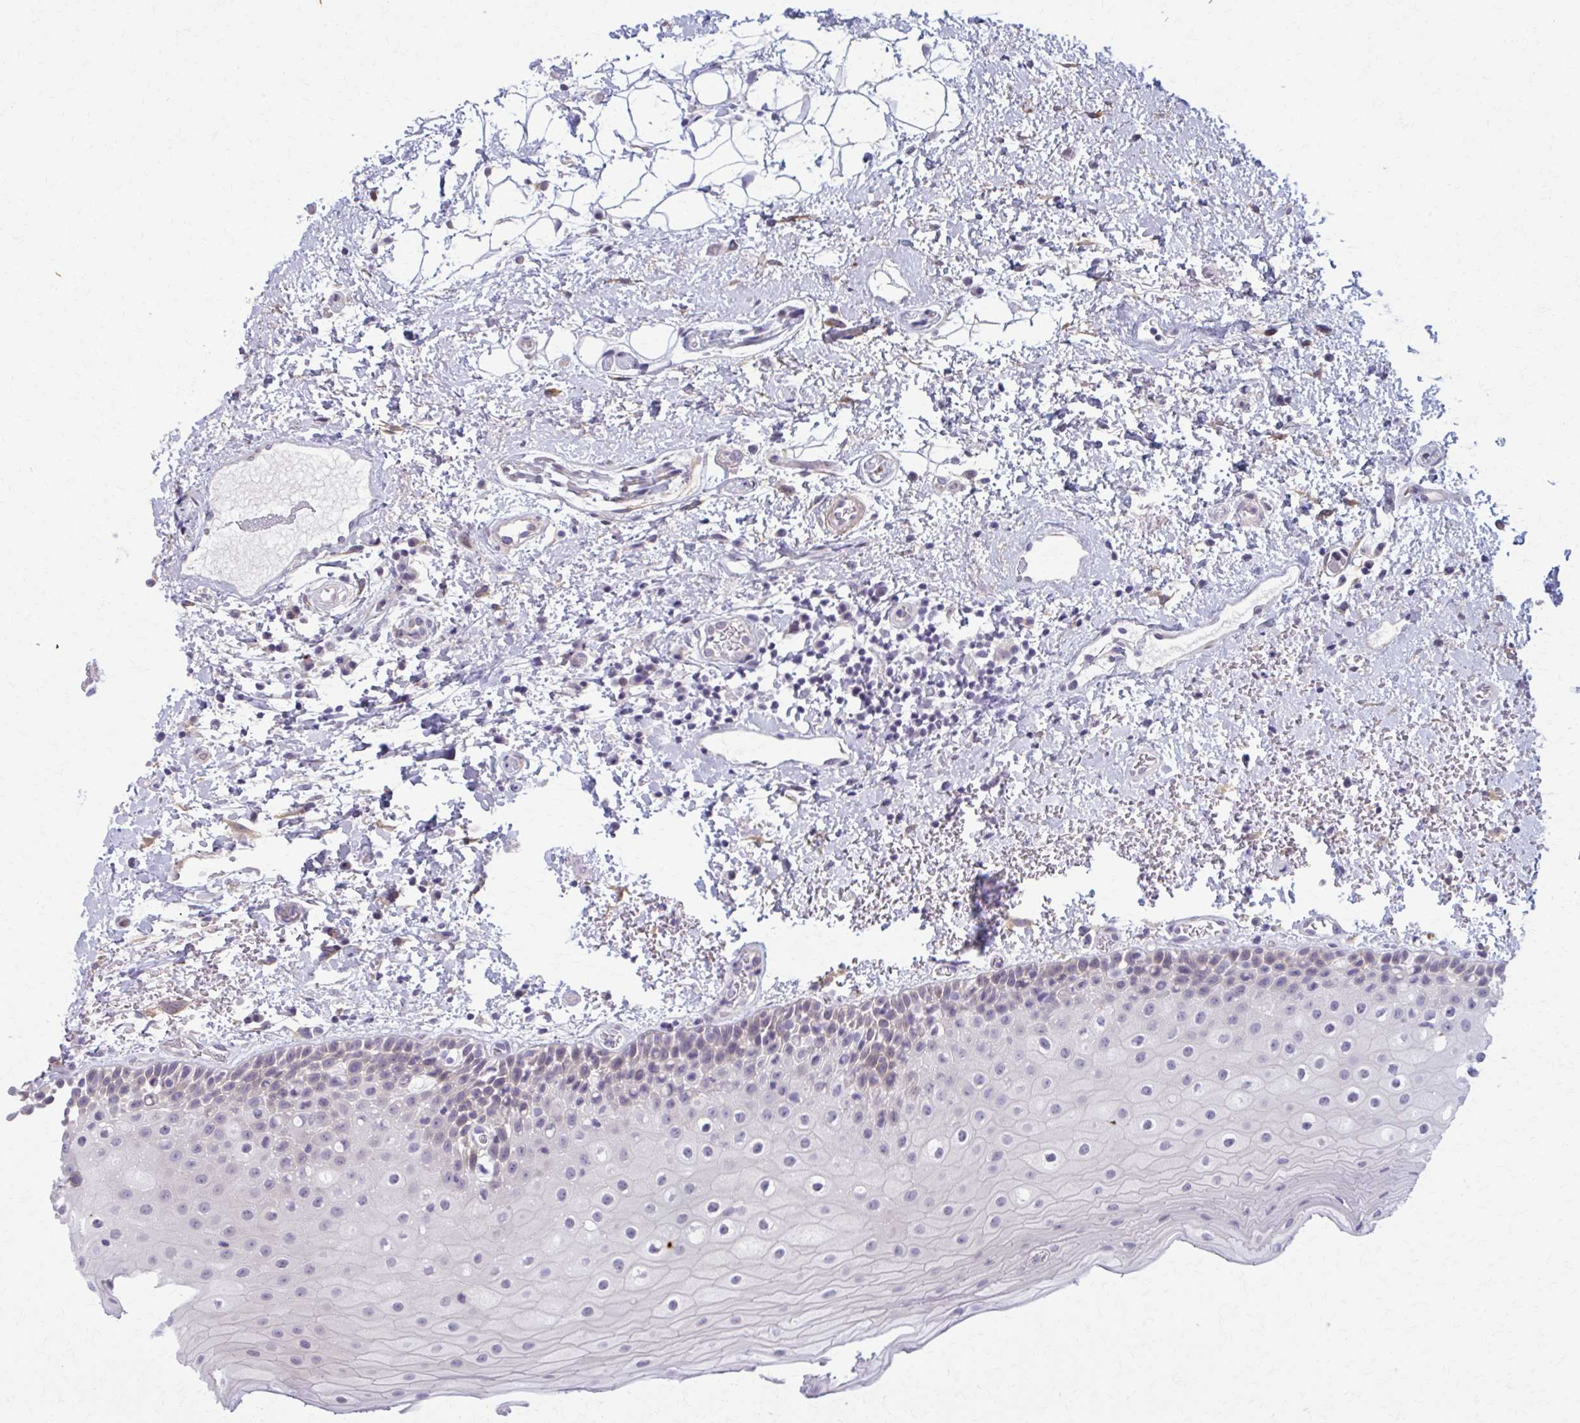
{"staining": {"intensity": "negative", "quantity": "none", "location": "none"}, "tissue": "oral mucosa", "cell_type": "Squamous epithelial cells", "image_type": "normal", "snomed": [{"axis": "morphology", "description": "Normal tissue, NOS"}, {"axis": "topography", "description": "Oral tissue"}], "caption": "An image of human oral mucosa is negative for staining in squamous epithelial cells. The staining is performed using DAB (3,3'-diaminobenzidine) brown chromogen with nuclei counter-stained in using hematoxylin.", "gene": "NUMBL", "patient": {"sex": "female", "age": 82}}